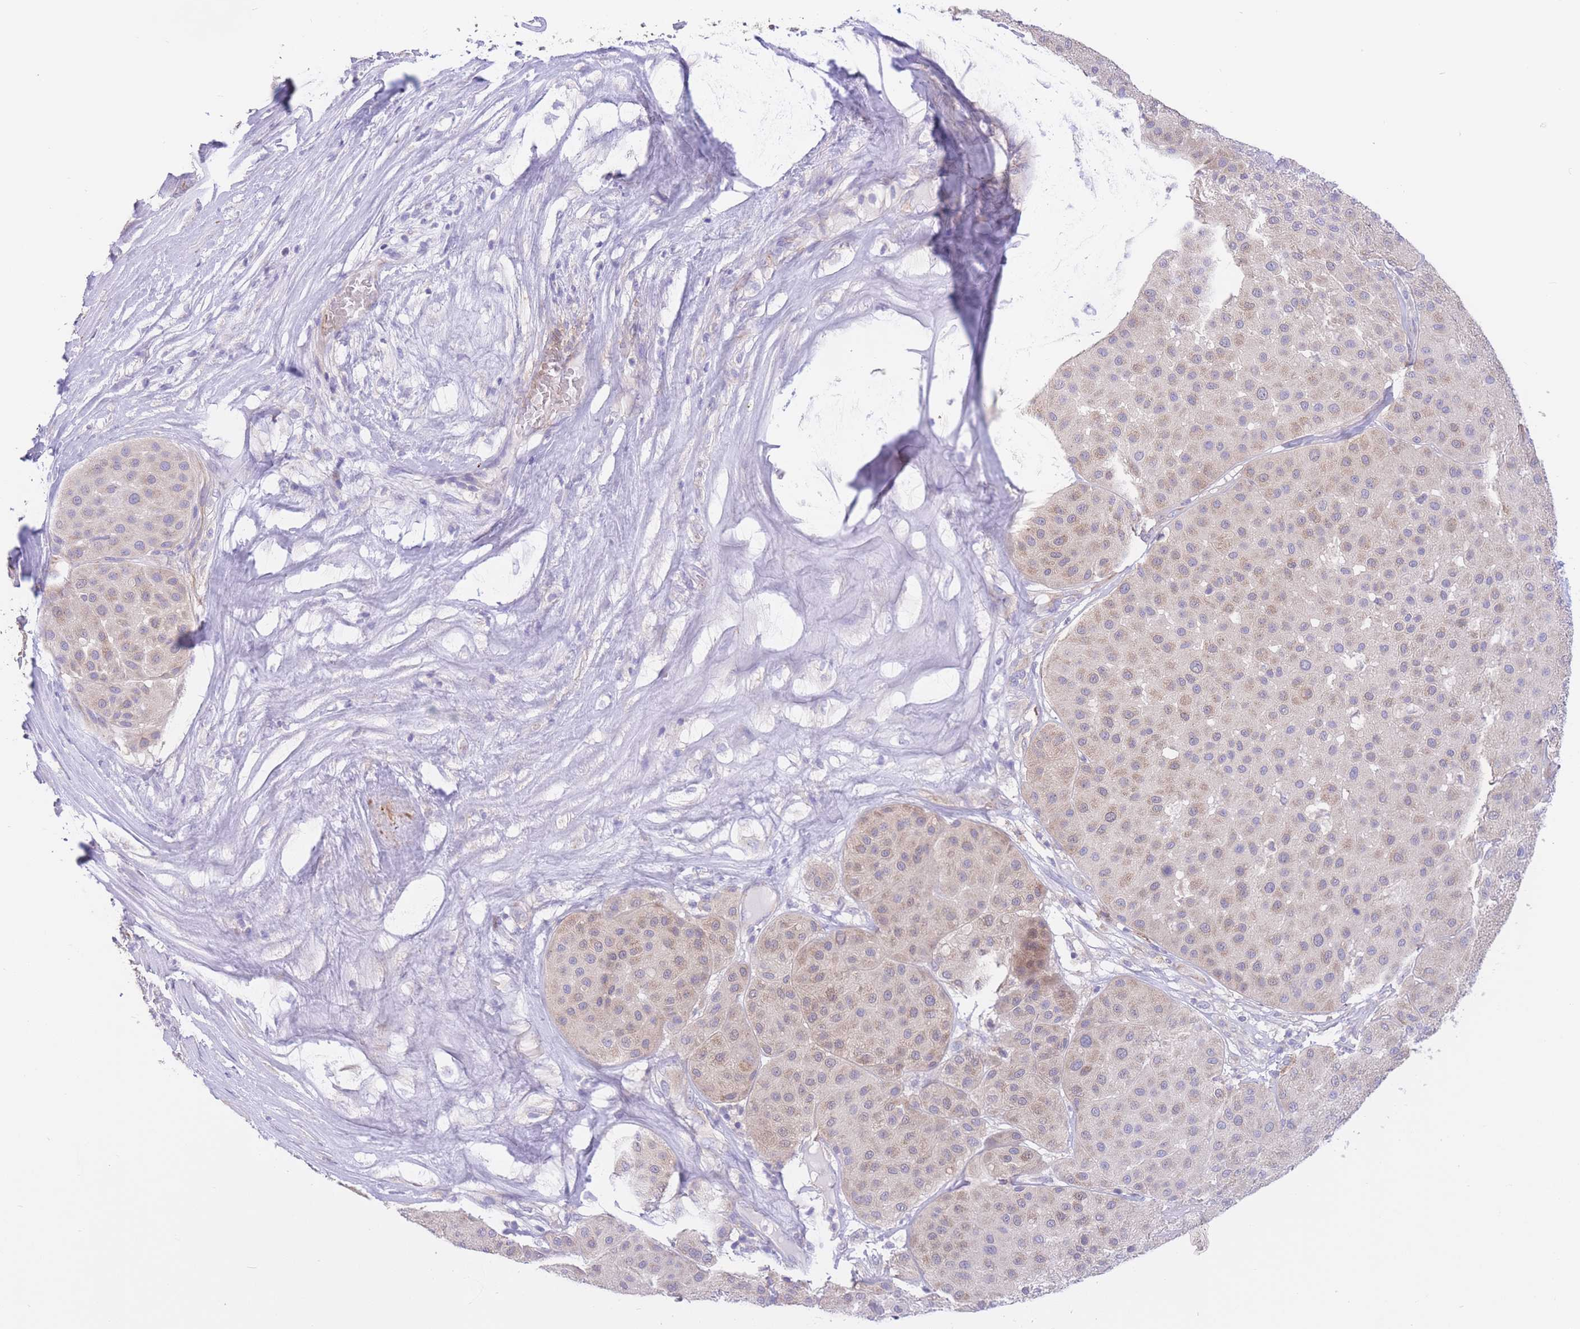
{"staining": {"intensity": "moderate", "quantity": "<25%", "location": "cytoplasmic/membranous"}, "tissue": "melanoma", "cell_type": "Tumor cells", "image_type": "cancer", "snomed": [{"axis": "morphology", "description": "Malignant melanoma, Metastatic site"}, {"axis": "topography", "description": "Smooth muscle"}], "caption": "Moderate cytoplasmic/membranous expression is seen in approximately <25% of tumor cells in malignant melanoma (metastatic site). The staining was performed using DAB (3,3'-diaminobenzidine), with brown indicating positive protein expression. Nuclei are stained blue with hematoxylin.", "gene": "ALS2CL", "patient": {"sex": "male", "age": 41}}